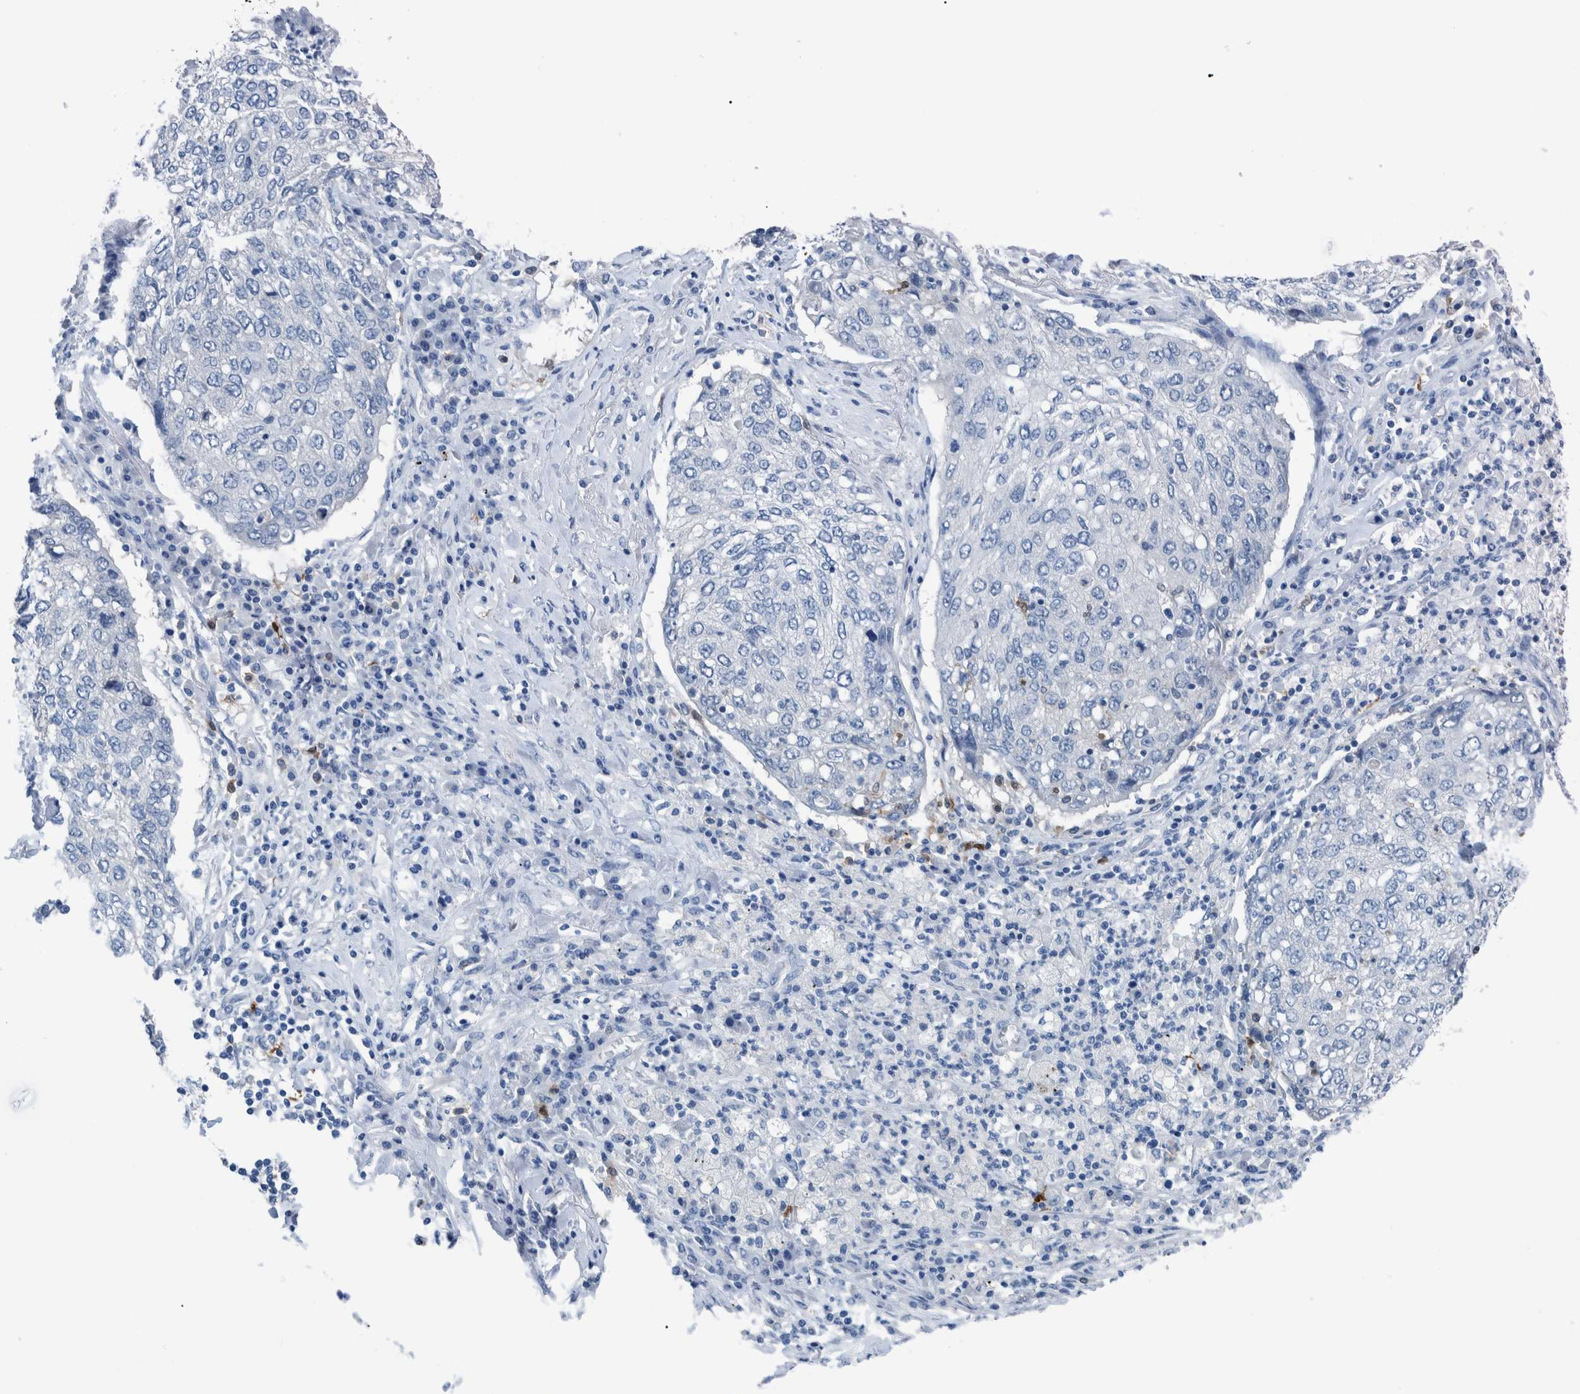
{"staining": {"intensity": "negative", "quantity": "none", "location": "none"}, "tissue": "lung cancer", "cell_type": "Tumor cells", "image_type": "cancer", "snomed": [{"axis": "morphology", "description": "Squamous cell carcinoma, NOS"}, {"axis": "topography", "description": "Lung"}], "caption": "High power microscopy histopathology image of an immunohistochemistry (IHC) photomicrograph of squamous cell carcinoma (lung), revealing no significant positivity in tumor cells.", "gene": "IDO1", "patient": {"sex": "female", "age": 63}}